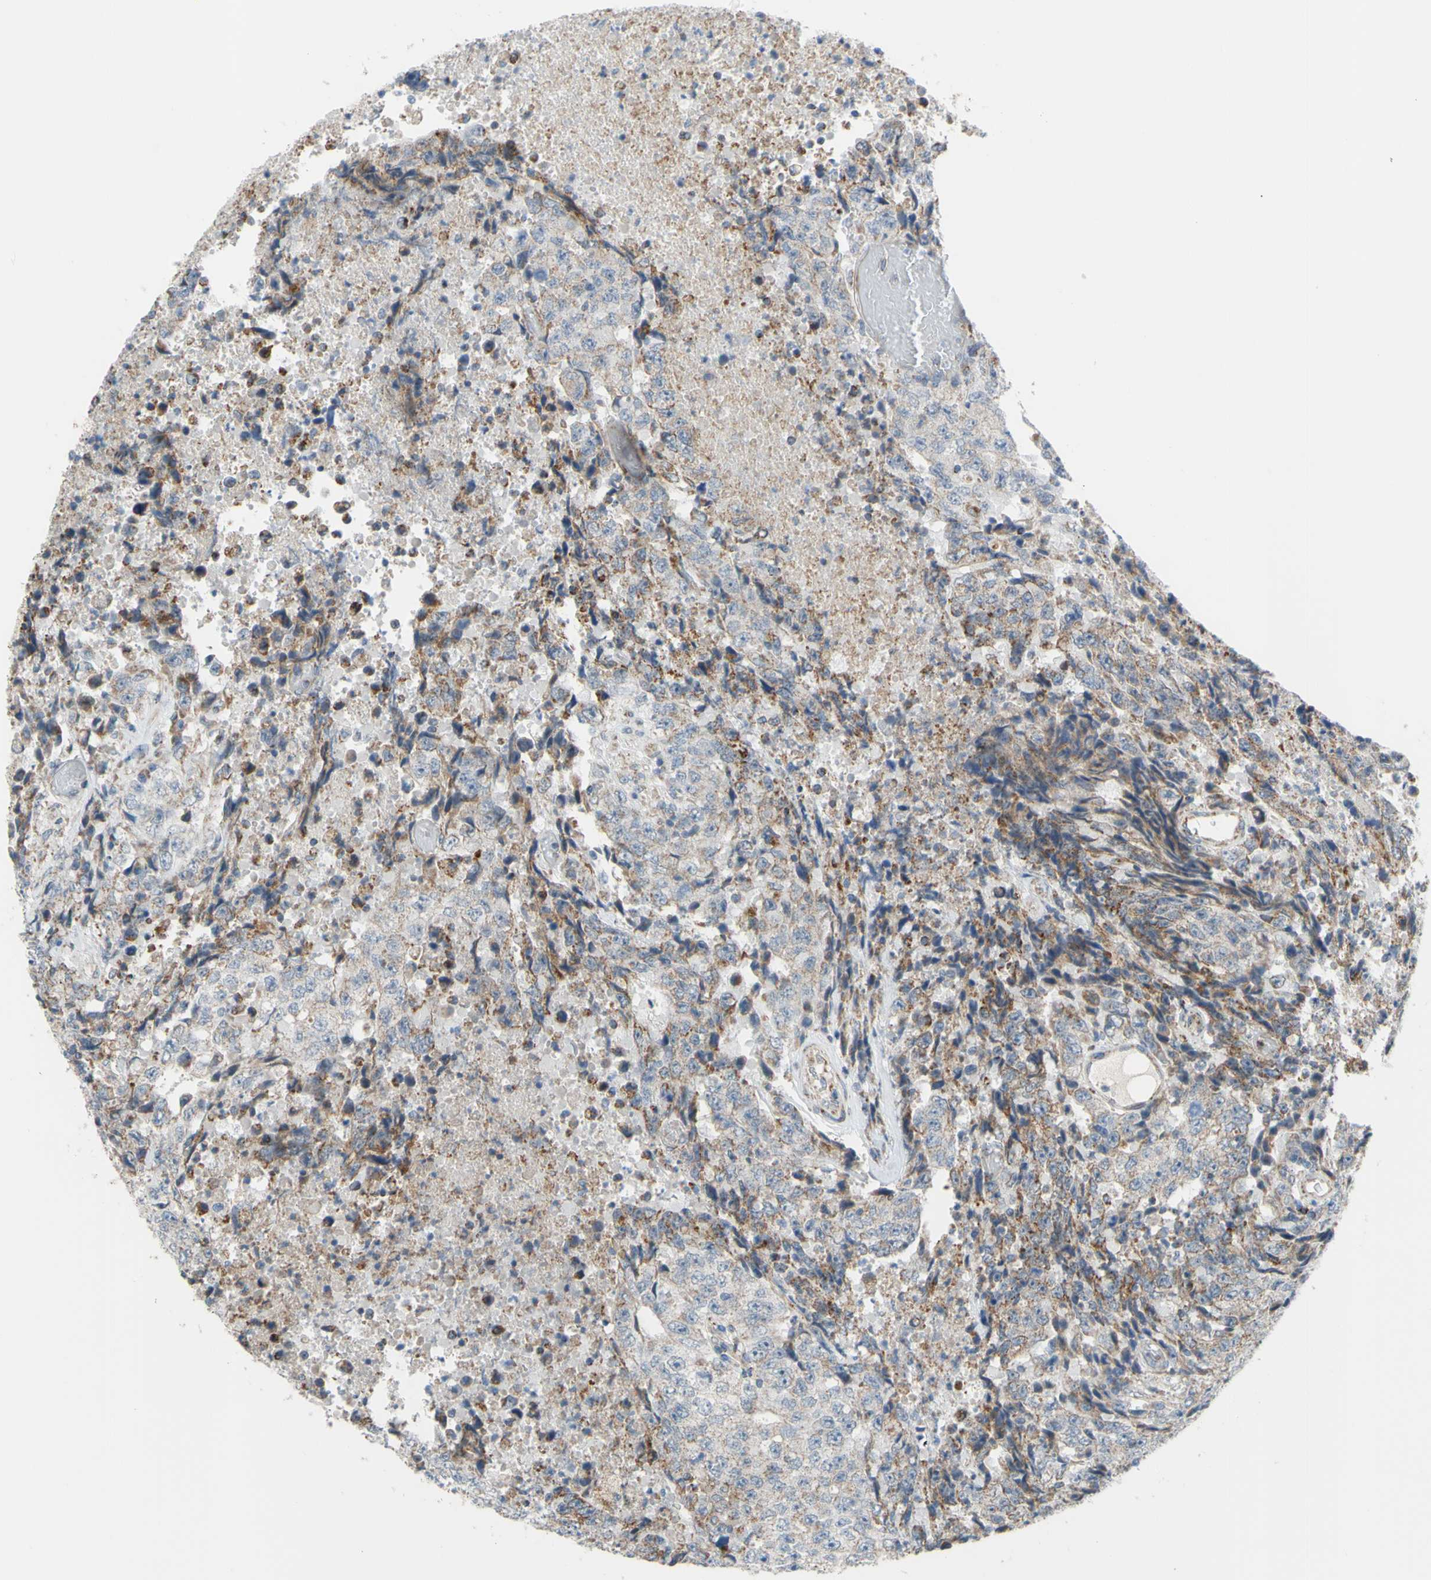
{"staining": {"intensity": "weak", "quantity": "25%-75%", "location": "cytoplasmic/membranous"}, "tissue": "testis cancer", "cell_type": "Tumor cells", "image_type": "cancer", "snomed": [{"axis": "morphology", "description": "Necrosis, NOS"}, {"axis": "morphology", "description": "Carcinoma, Embryonal, NOS"}, {"axis": "topography", "description": "Testis"}], "caption": "Immunohistochemistry (IHC) photomicrograph of human testis embryonal carcinoma stained for a protein (brown), which demonstrates low levels of weak cytoplasmic/membranous staining in about 25%-75% of tumor cells.", "gene": "GLT8D1", "patient": {"sex": "male", "age": 19}}